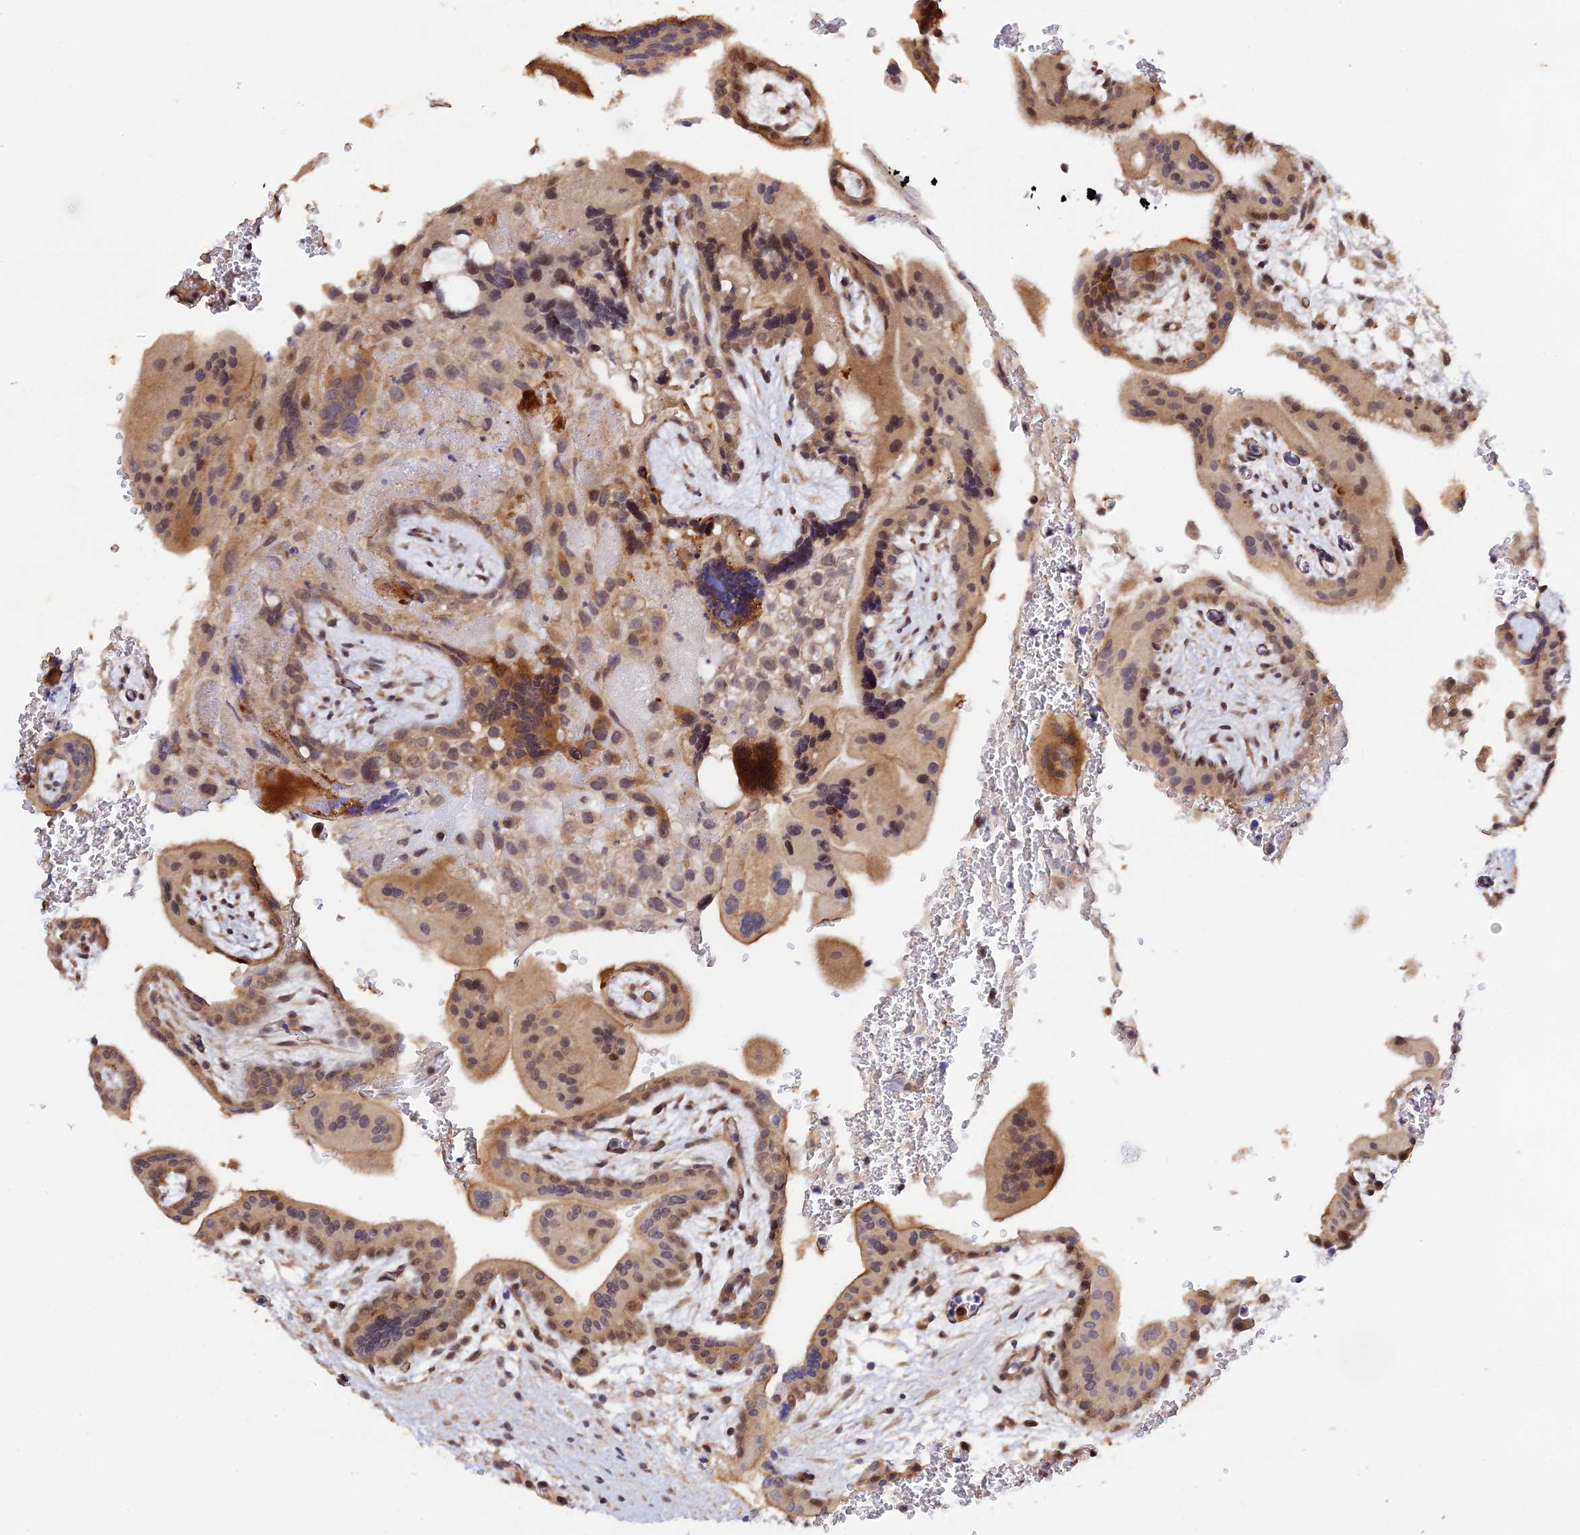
{"staining": {"intensity": "moderate", "quantity": ">75%", "location": "cytoplasmic/membranous,nuclear"}, "tissue": "placenta", "cell_type": "Decidual cells", "image_type": "normal", "snomed": [{"axis": "morphology", "description": "Normal tissue, NOS"}, {"axis": "topography", "description": "Placenta"}], "caption": "A brown stain highlights moderate cytoplasmic/membranous,nuclear expression of a protein in decidual cells of normal placenta.", "gene": "CWH43", "patient": {"sex": "female", "age": 35}}